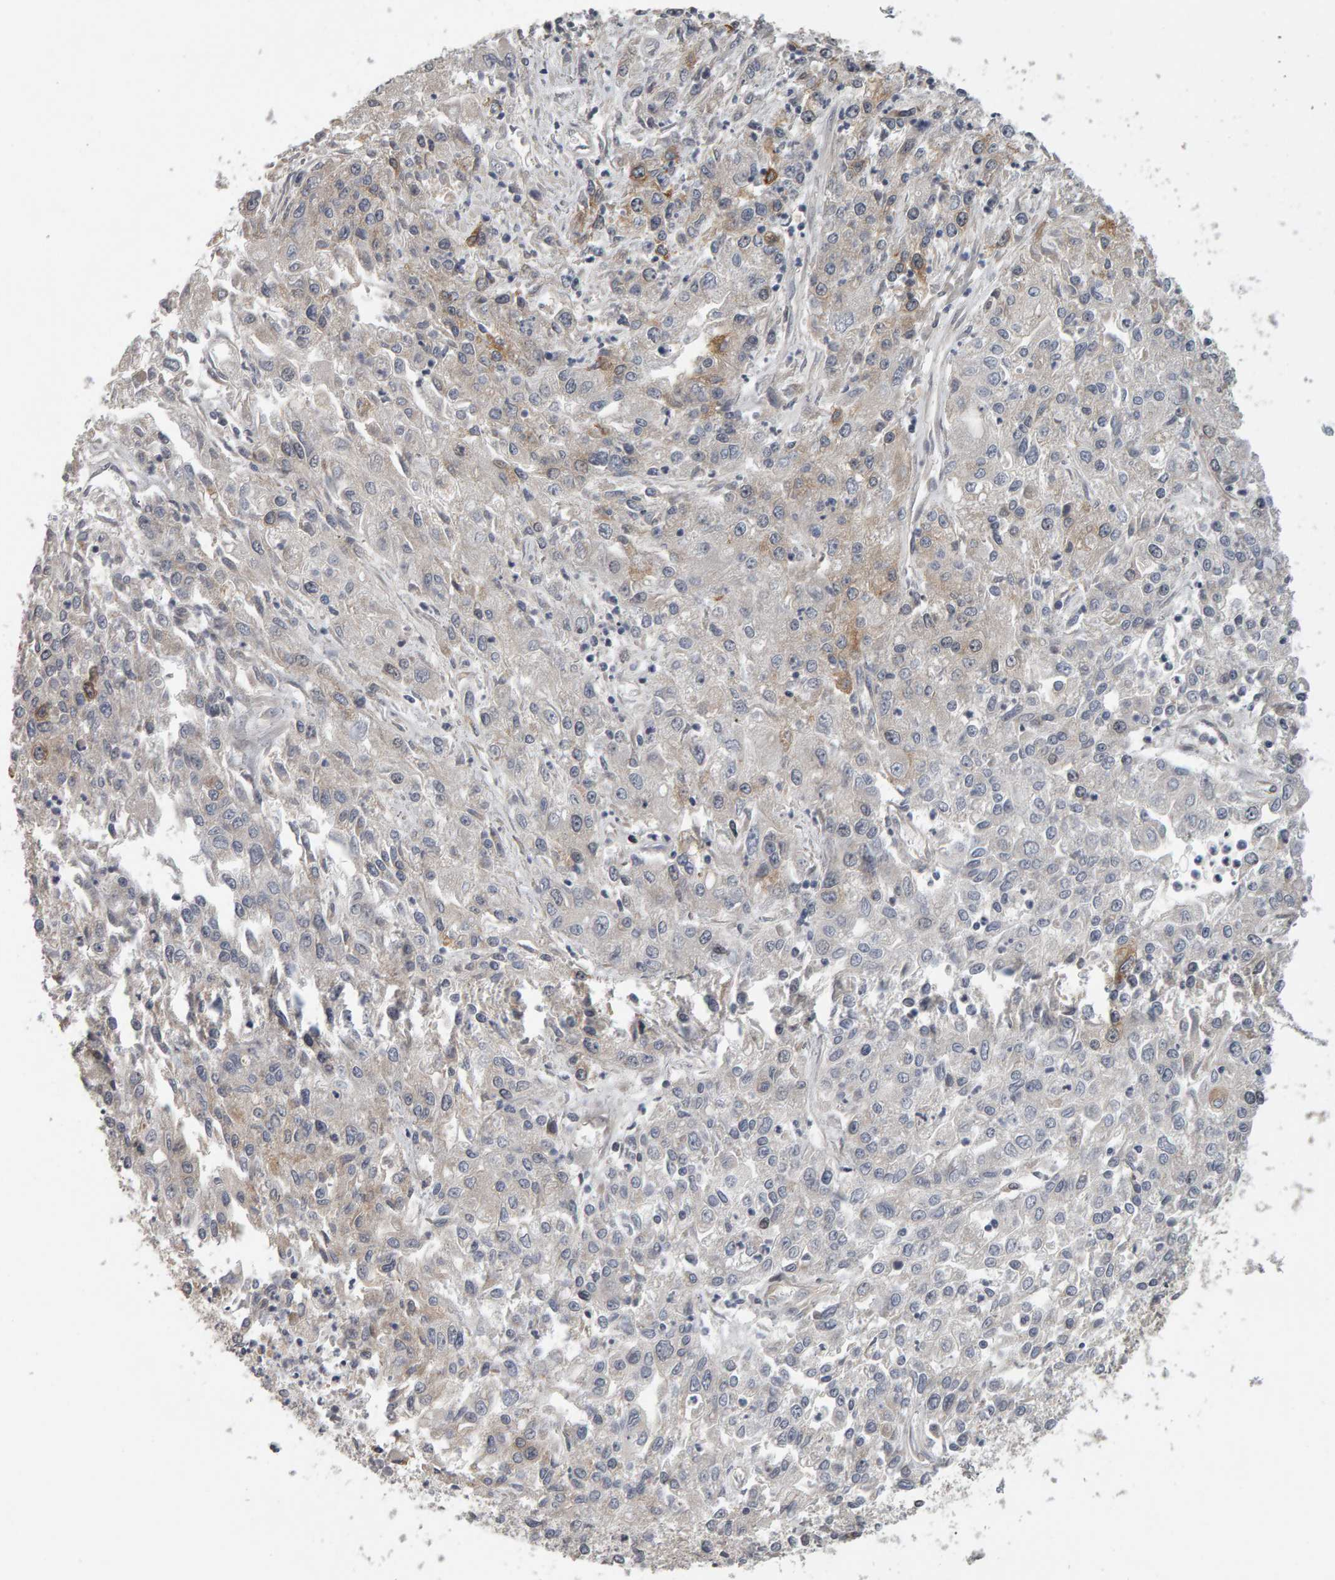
{"staining": {"intensity": "weak", "quantity": "<25%", "location": "cytoplasmic/membranous"}, "tissue": "endometrial cancer", "cell_type": "Tumor cells", "image_type": "cancer", "snomed": [{"axis": "morphology", "description": "Adenocarcinoma, NOS"}, {"axis": "topography", "description": "Endometrium"}], "caption": "The photomicrograph reveals no staining of tumor cells in endometrial cancer (adenocarcinoma).", "gene": "CDCA5", "patient": {"sex": "female", "age": 49}}